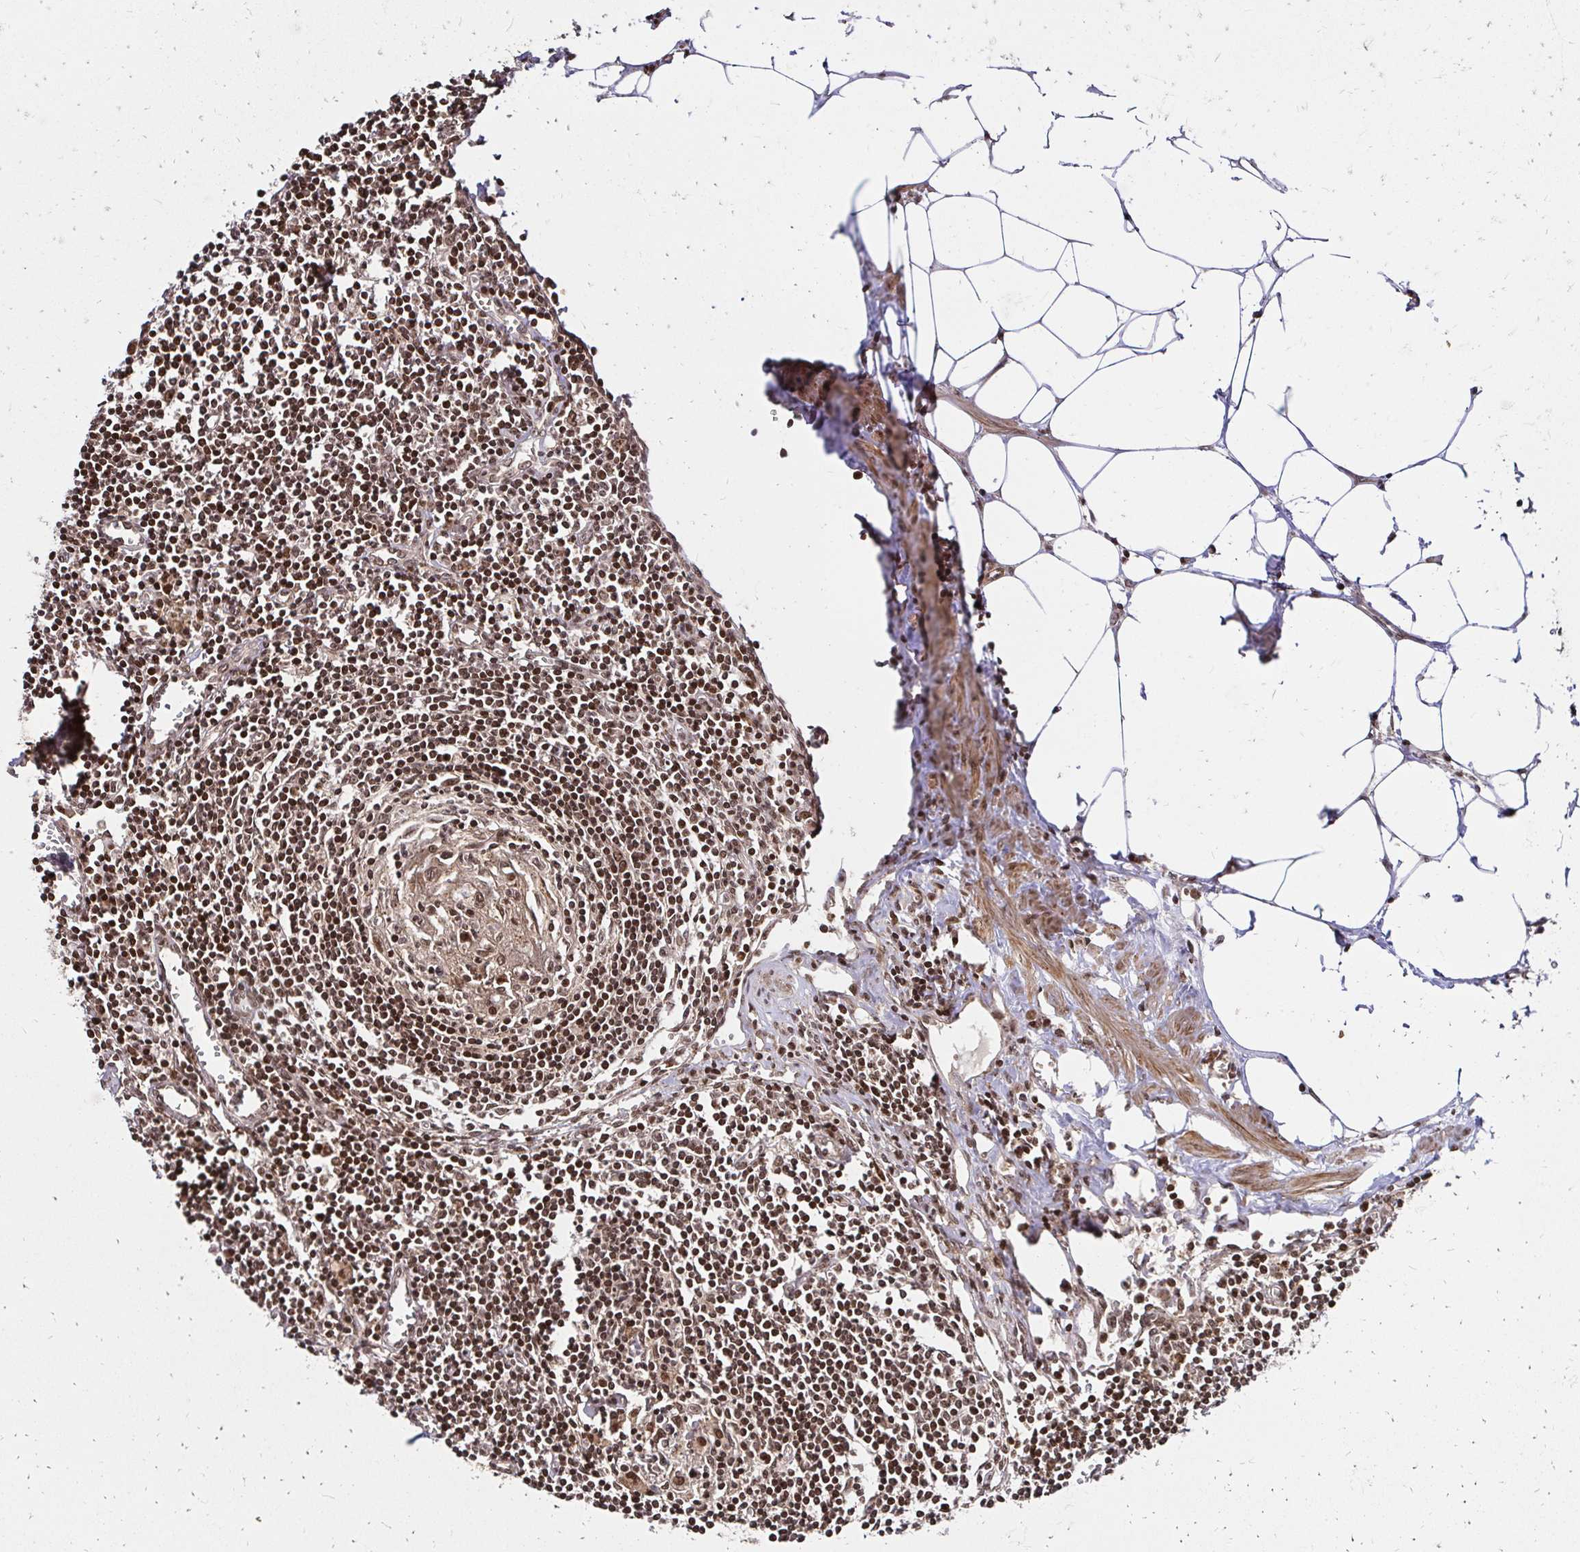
{"staining": {"intensity": "moderate", "quantity": ">75%", "location": "nuclear"}, "tissue": "lymph node", "cell_type": "Germinal center cells", "image_type": "normal", "snomed": [{"axis": "morphology", "description": "Normal tissue, NOS"}, {"axis": "topography", "description": "Lymph node"}], "caption": "Lymph node stained for a protein (brown) shows moderate nuclear positive staining in approximately >75% of germinal center cells.", "gene": "GLYR1", "patient": {"sex": "male", "age": 66}}